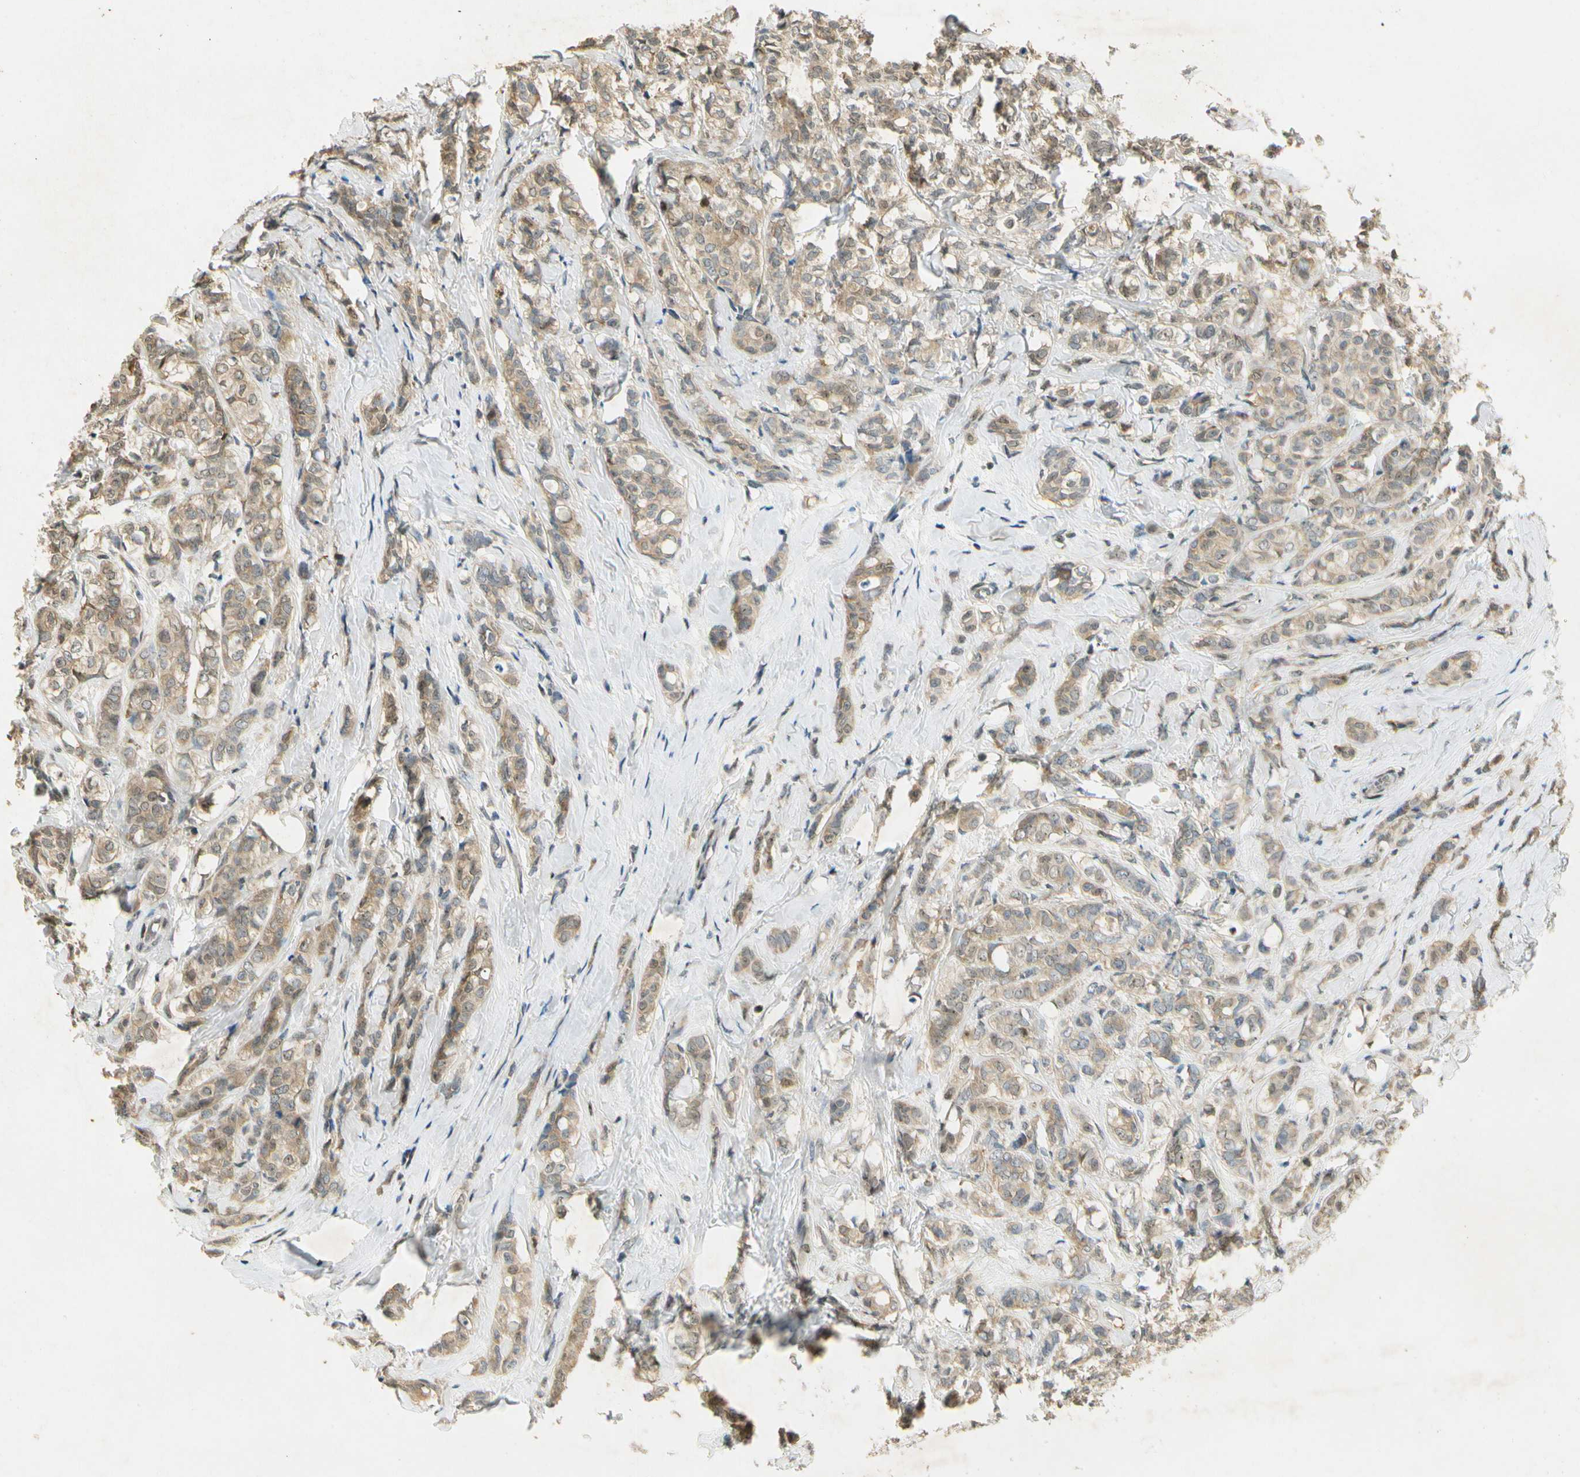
{"staining": {"intensity": "weak", "quantity": ">75%", "location": "cytoplasmic/membranous"}, "tissue": "breast cancer", "cell_type": "Tumor cells", "image_type": "cancer", "snomed": [{"axis": "morphology", "description": "Lobular carcinoma"}, {"axis": "topography", "description": "Breast"}], "caption": "IHC staining of lobular carcinoma (breast), which exhibits low levels of weak cytoplasmic/membranous staining in approximately >75% of tumor cells indicating weak cytoplasmic/membranous protein positivity. The staining was performed using DAB (3,3'-diaminobenzidine) (brown) for protein detection and nuclei were counterstained in hematoxylin (blue).", "gene": "EIF1AX", "patient": {"sex": "female", "age": 60}}